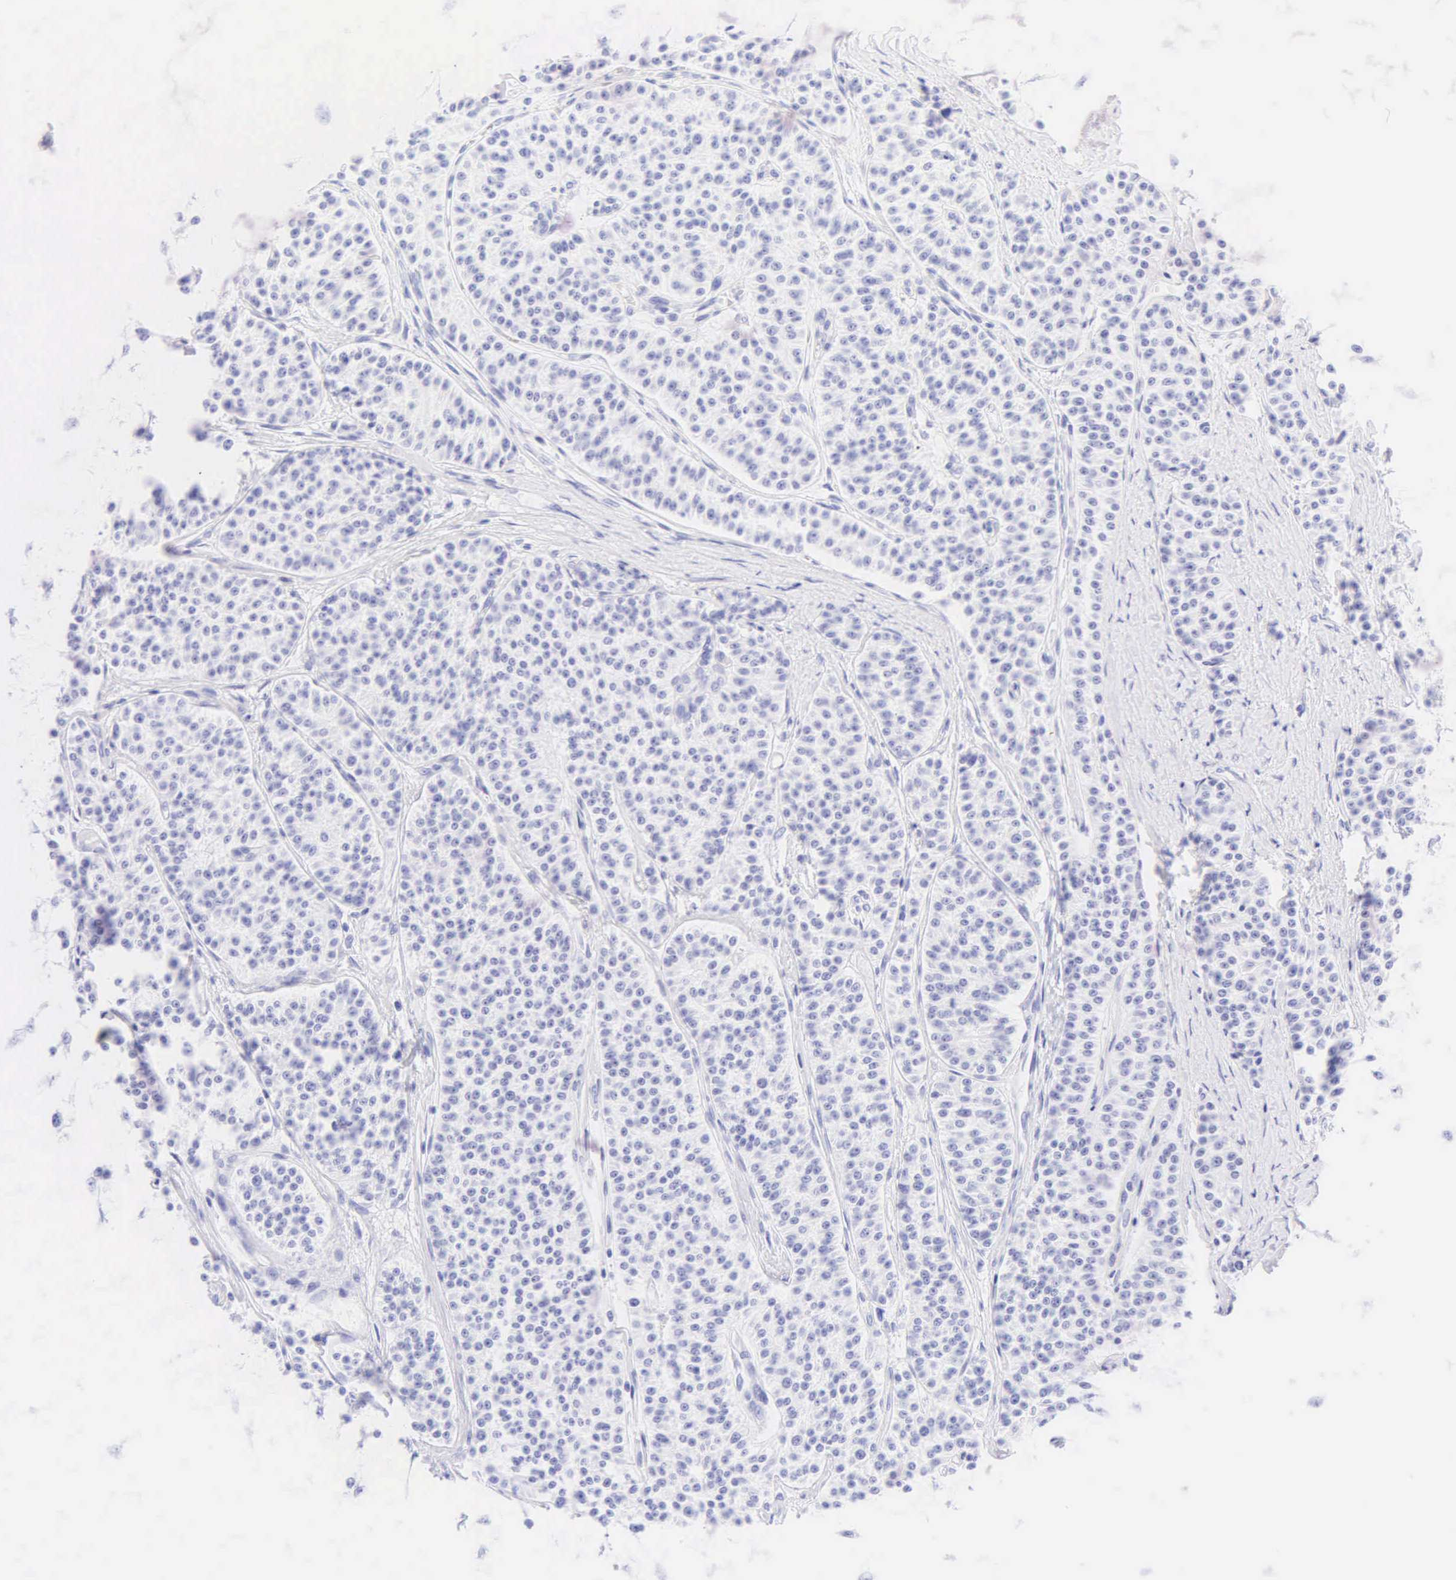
{"staining": {"intensity": "negative", "quantity": "none", "location": "none"}, "tissue": "carcinoid", "cell_type": "Tumor cells", "image_type": "cancer", "snomed": [{"axis": "morphology", "description": "Carcinoid, malignant, NOS"}, {"axis": "topography", "description": "Stomach"}], "caption": "The image demonstrates no staining of tumor cells in carcinoid.", "gene": "KRT20", "patient": {"sex": "female", "age": 76}}